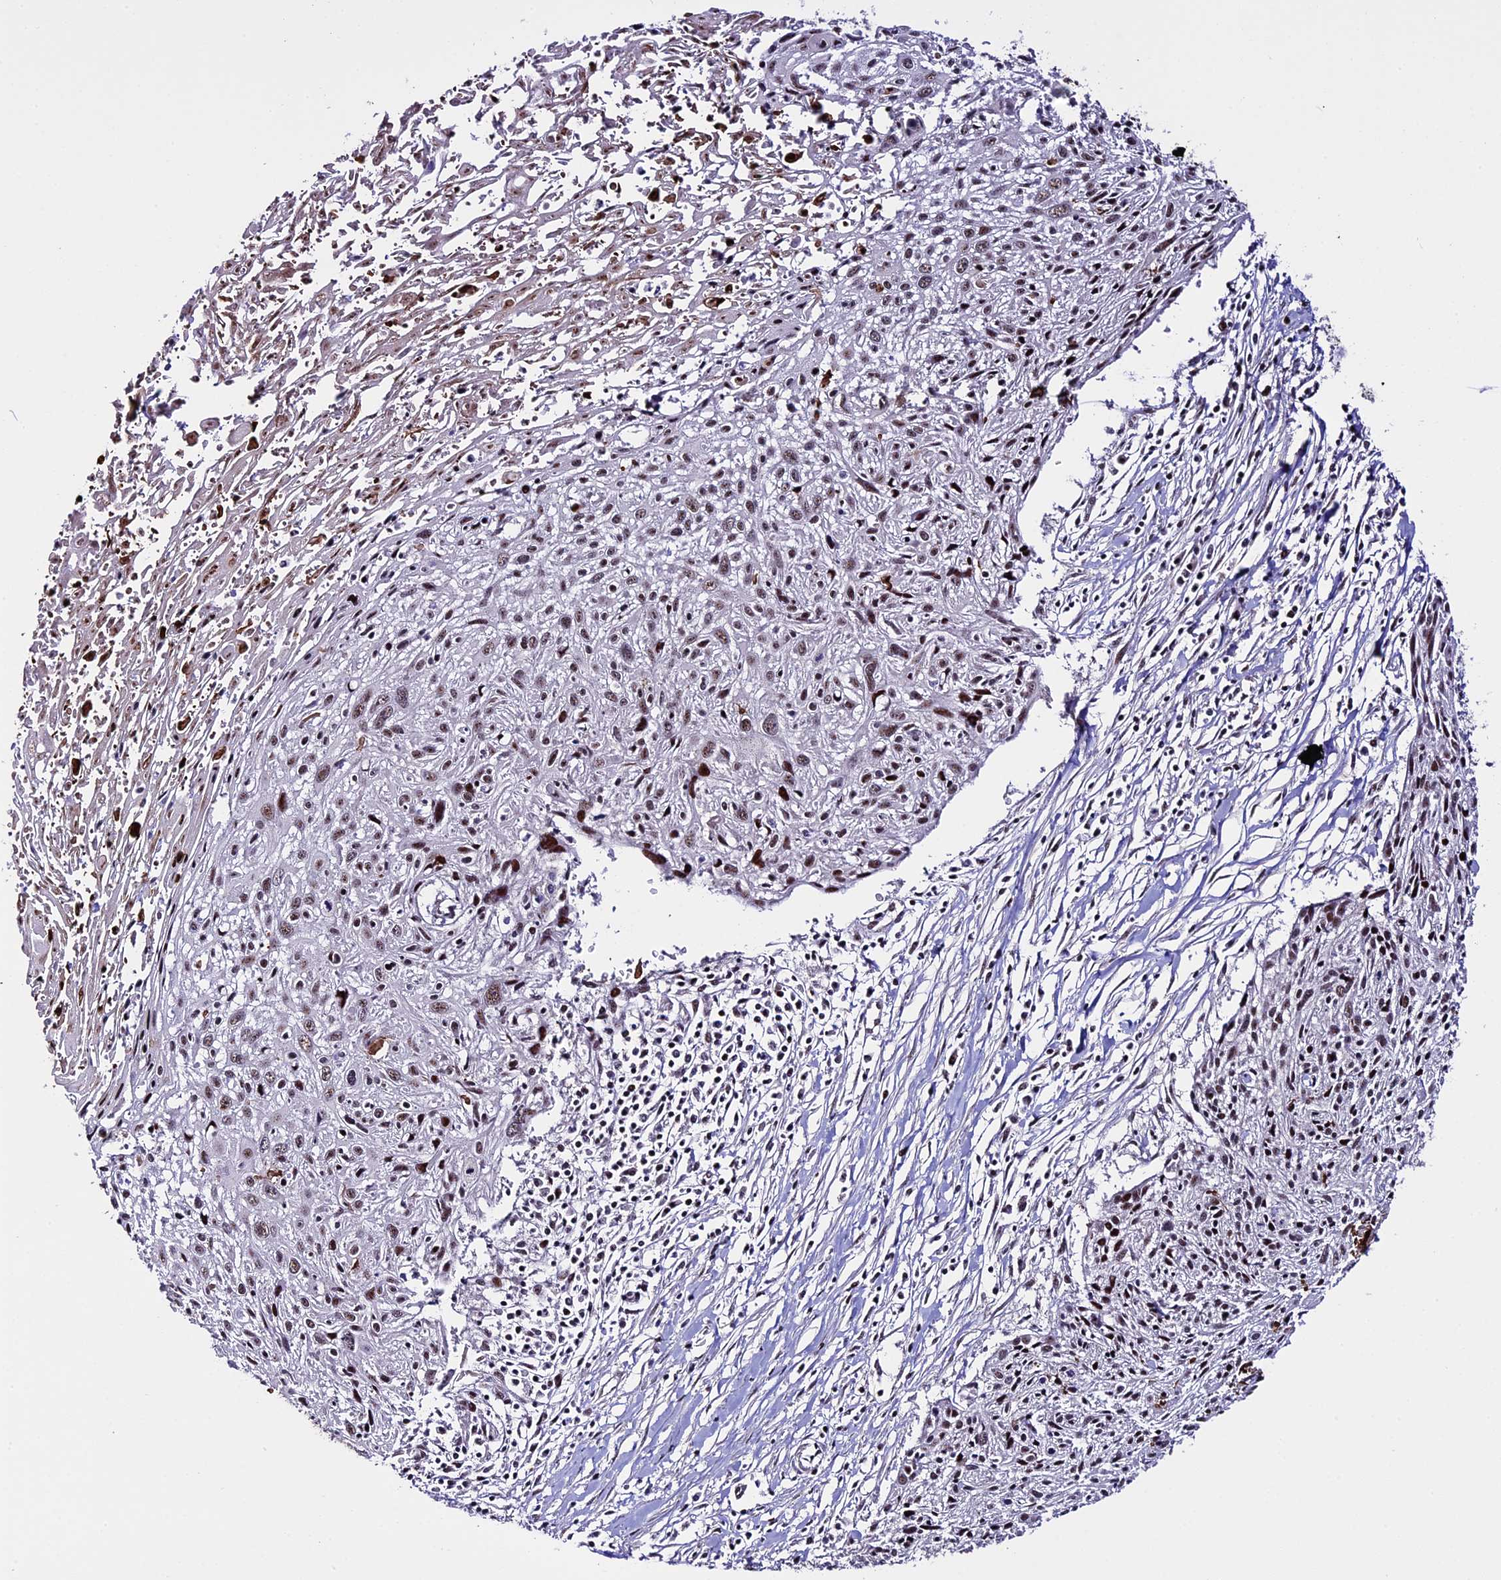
{"staining": {"intensity": "moderate", "quantity": ">75%", "location": "nuclear"}, "tissue": "cervical cancer", "cell_type": "Tumor cells", "image_type": "cancer", "snomed": [{"axis": "morphology", "description": "Squamous cell carcinoma, NOS"}, {"axis": "topography", "description": "Cervix"}], "caption": "Brown immunohistochemical staining in human cervical cancer (squamous cell carcinoma) exhibits moderate nuclear expression in approximately >75% of tumor cells.", "gene": "TCP11L2", "patient": {"sex": "female", "age": 51}}